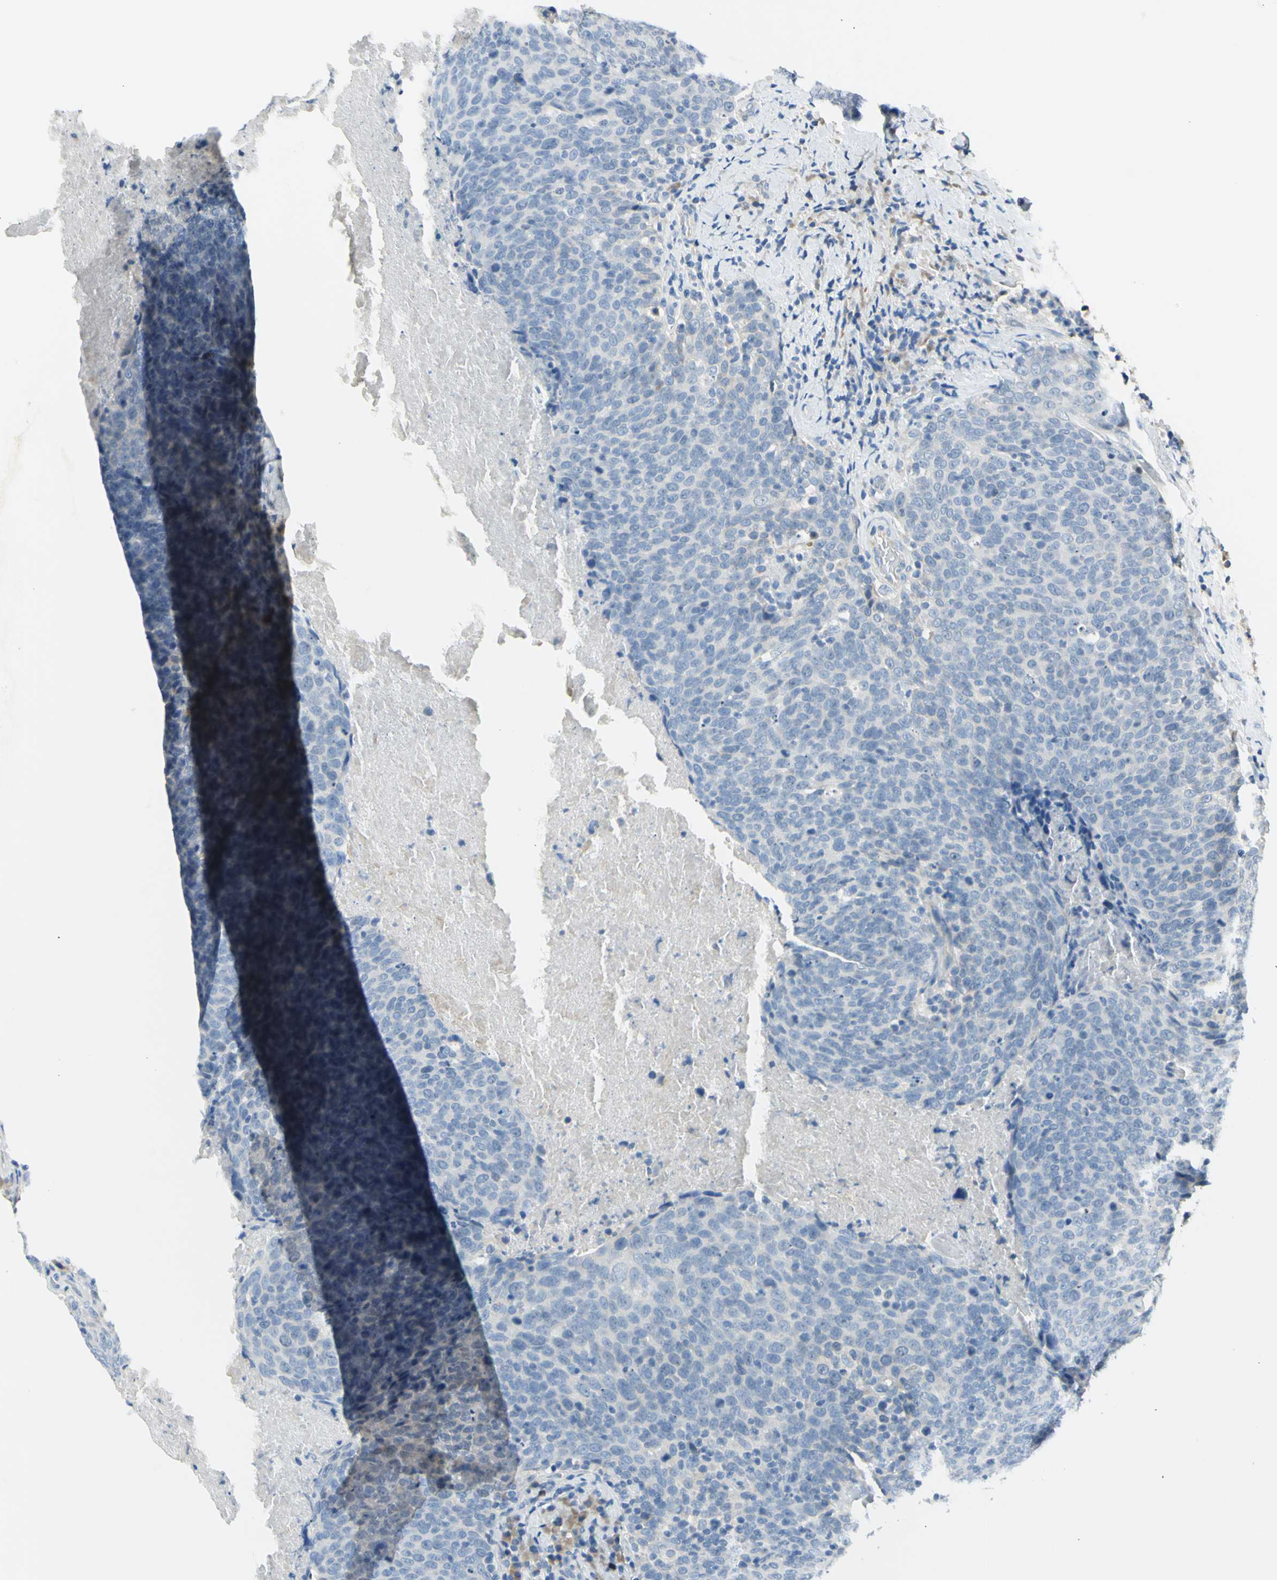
{"staining": {"intensity": "negative", "quantity": "none", "location": "none"}, "tissue": "head and neck cancer", "cell_type": "Tumor cells", "image_type": "cancer", "snomed": [{"axis": "morphology", "description": "Squamous cell carcinoma, NOS"}, {"axis": "morphology", "description": "Squamous cell carcinoma, metastatic, NOS"}, {"axis": "topography", "description": "Lymph node"}, {"axis": "topography", "description": "Head-Neck"}], "caption": "Human head and neck squamous cell carcinoma stained for a protein using immunohistochemistry (IHC) reveals no staining in tumor cells.", "gene": "NPHP3", "patient": {"sex": "male", "age": 62}}